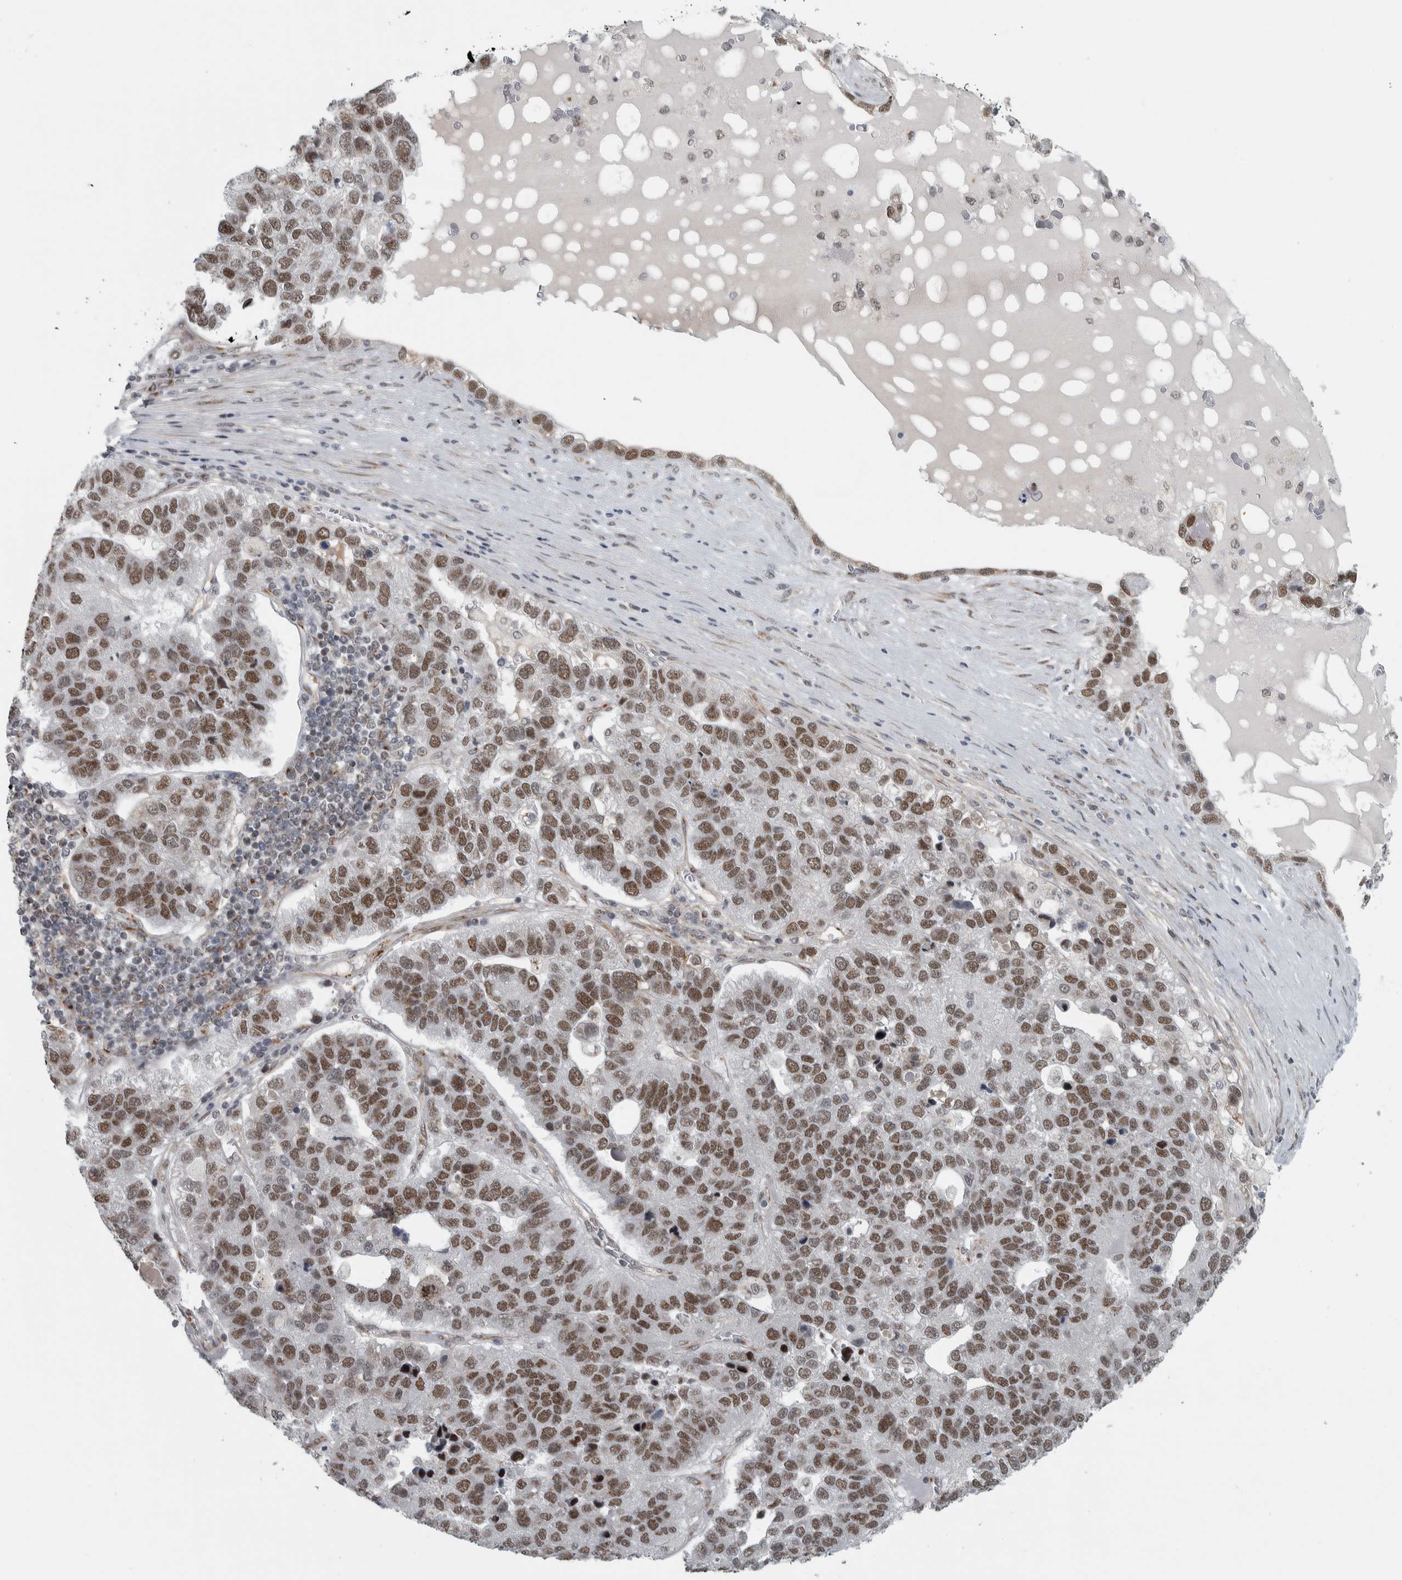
{"staining": {"intensity": "moderate", "quantity": "25%-75%", "location": "nuclear"}, "tissue": "pancreatic cancer", "cell_type": "Tumor cells", "image_type": "cancer", "snomed": [{"axis": "morphology", "description": "Adenocarcinoma, NOS"}, {"axis": "topography", "description": "Pancreas"}], "caption": "IHC of human adenocarcinoma (pancreatic) exhibits medium levels of moderate nuclear expression in approximately 25%-75% of tumor cells. (DAB (3,3'-diaminobenzidine) IHC with brightfield microscopy, high magnification).", "gene": "ZMYND8", "patient": {"sex": "female", "age": 61}}